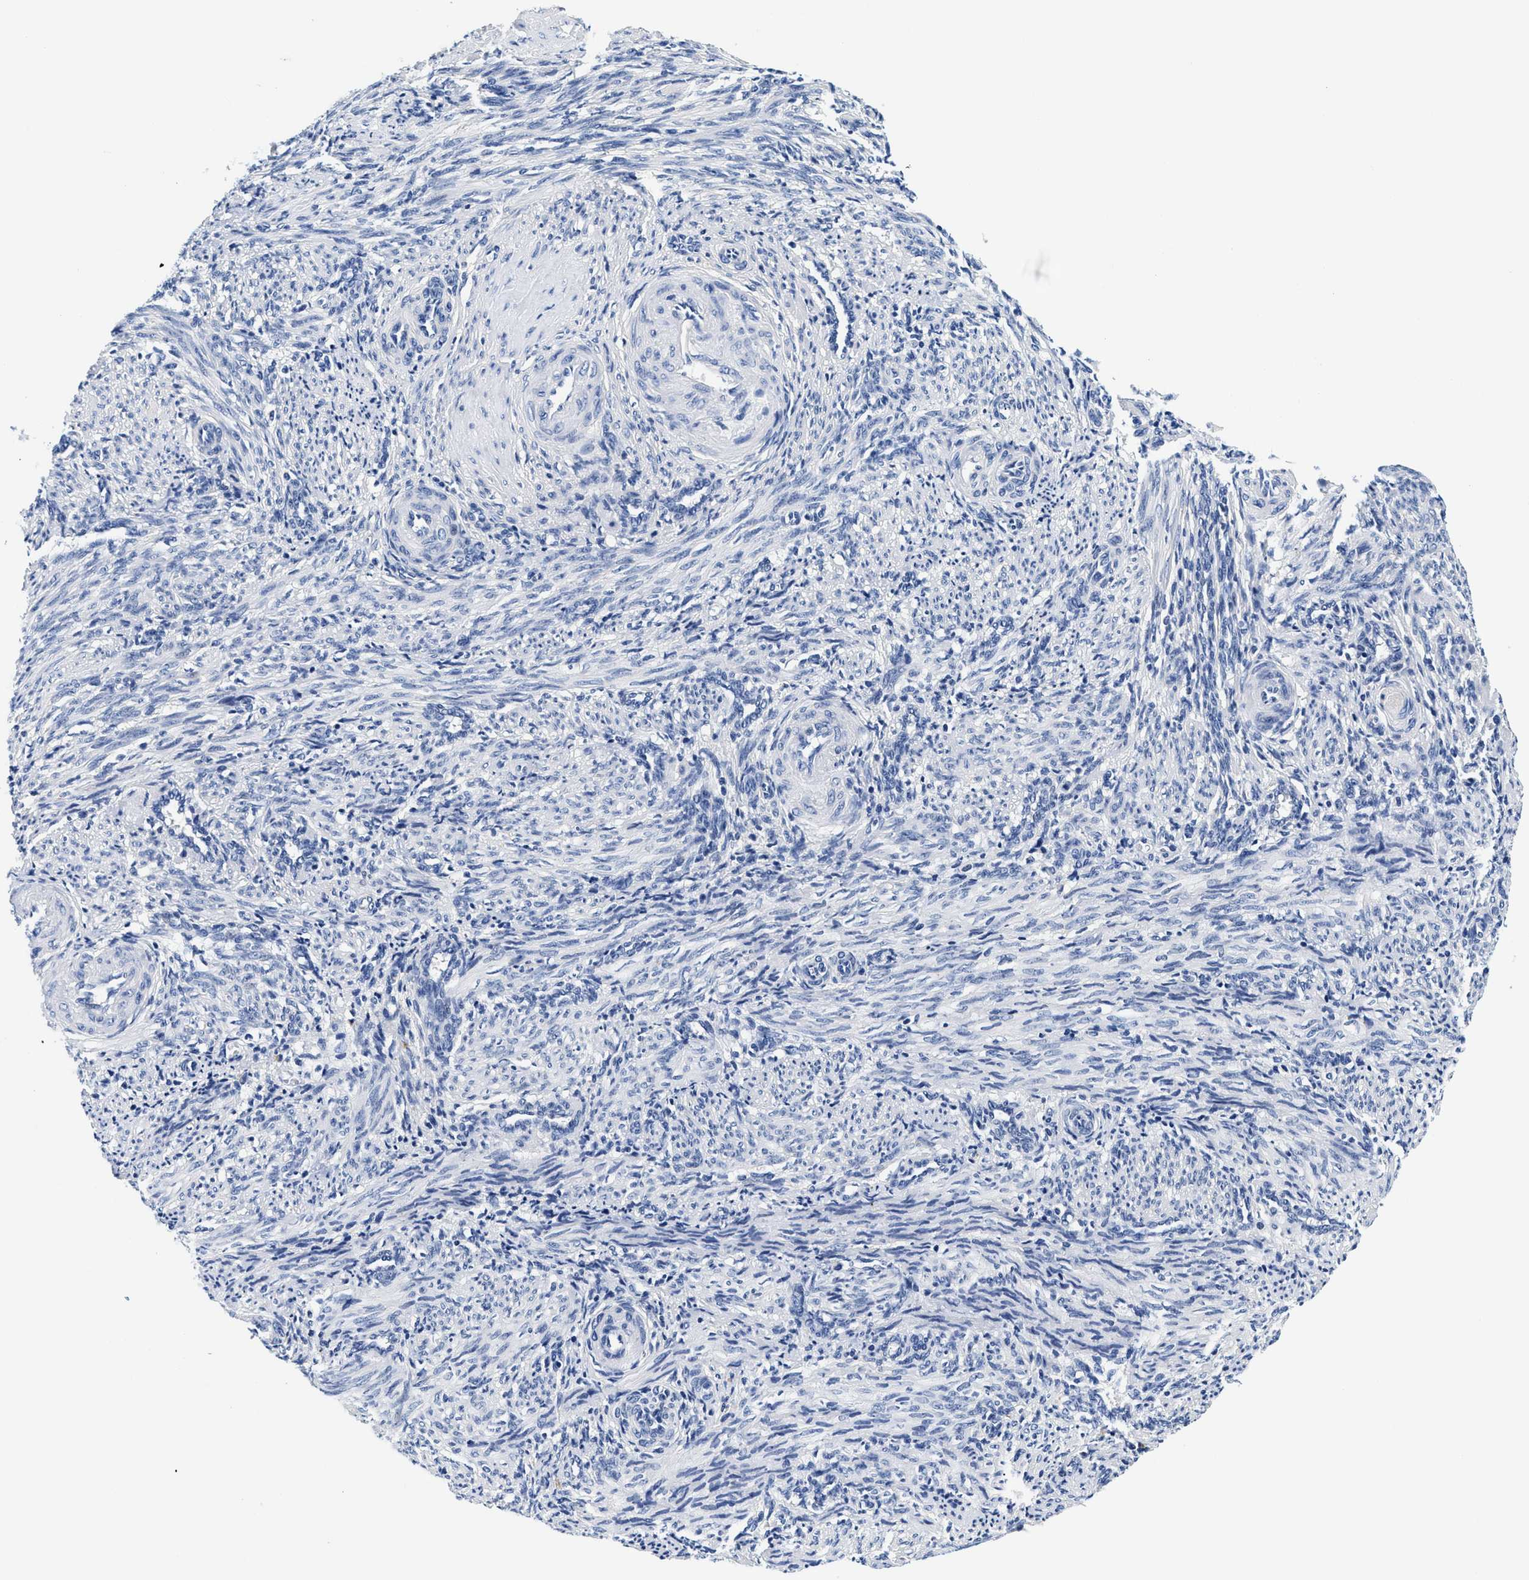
{"staining": {"intensity": "negative", "quantity": "none", "location": "none"}, "tissue": "smooth muscle", "cell_type": "Smooth muscle cells", "image_type": "normal", "snomed": [{"axis": "morphology", "description": "Normal tissue, NOS"}, {"axis": "topography", "description": "Endometrium"}], "caption": "This is an immunohistochemistry photomicrograph of benign smooth muscle. There is no expression in smooth muscle cells.", "gene": "MEA1", "patient": {"sex": "female", "age": 33}}